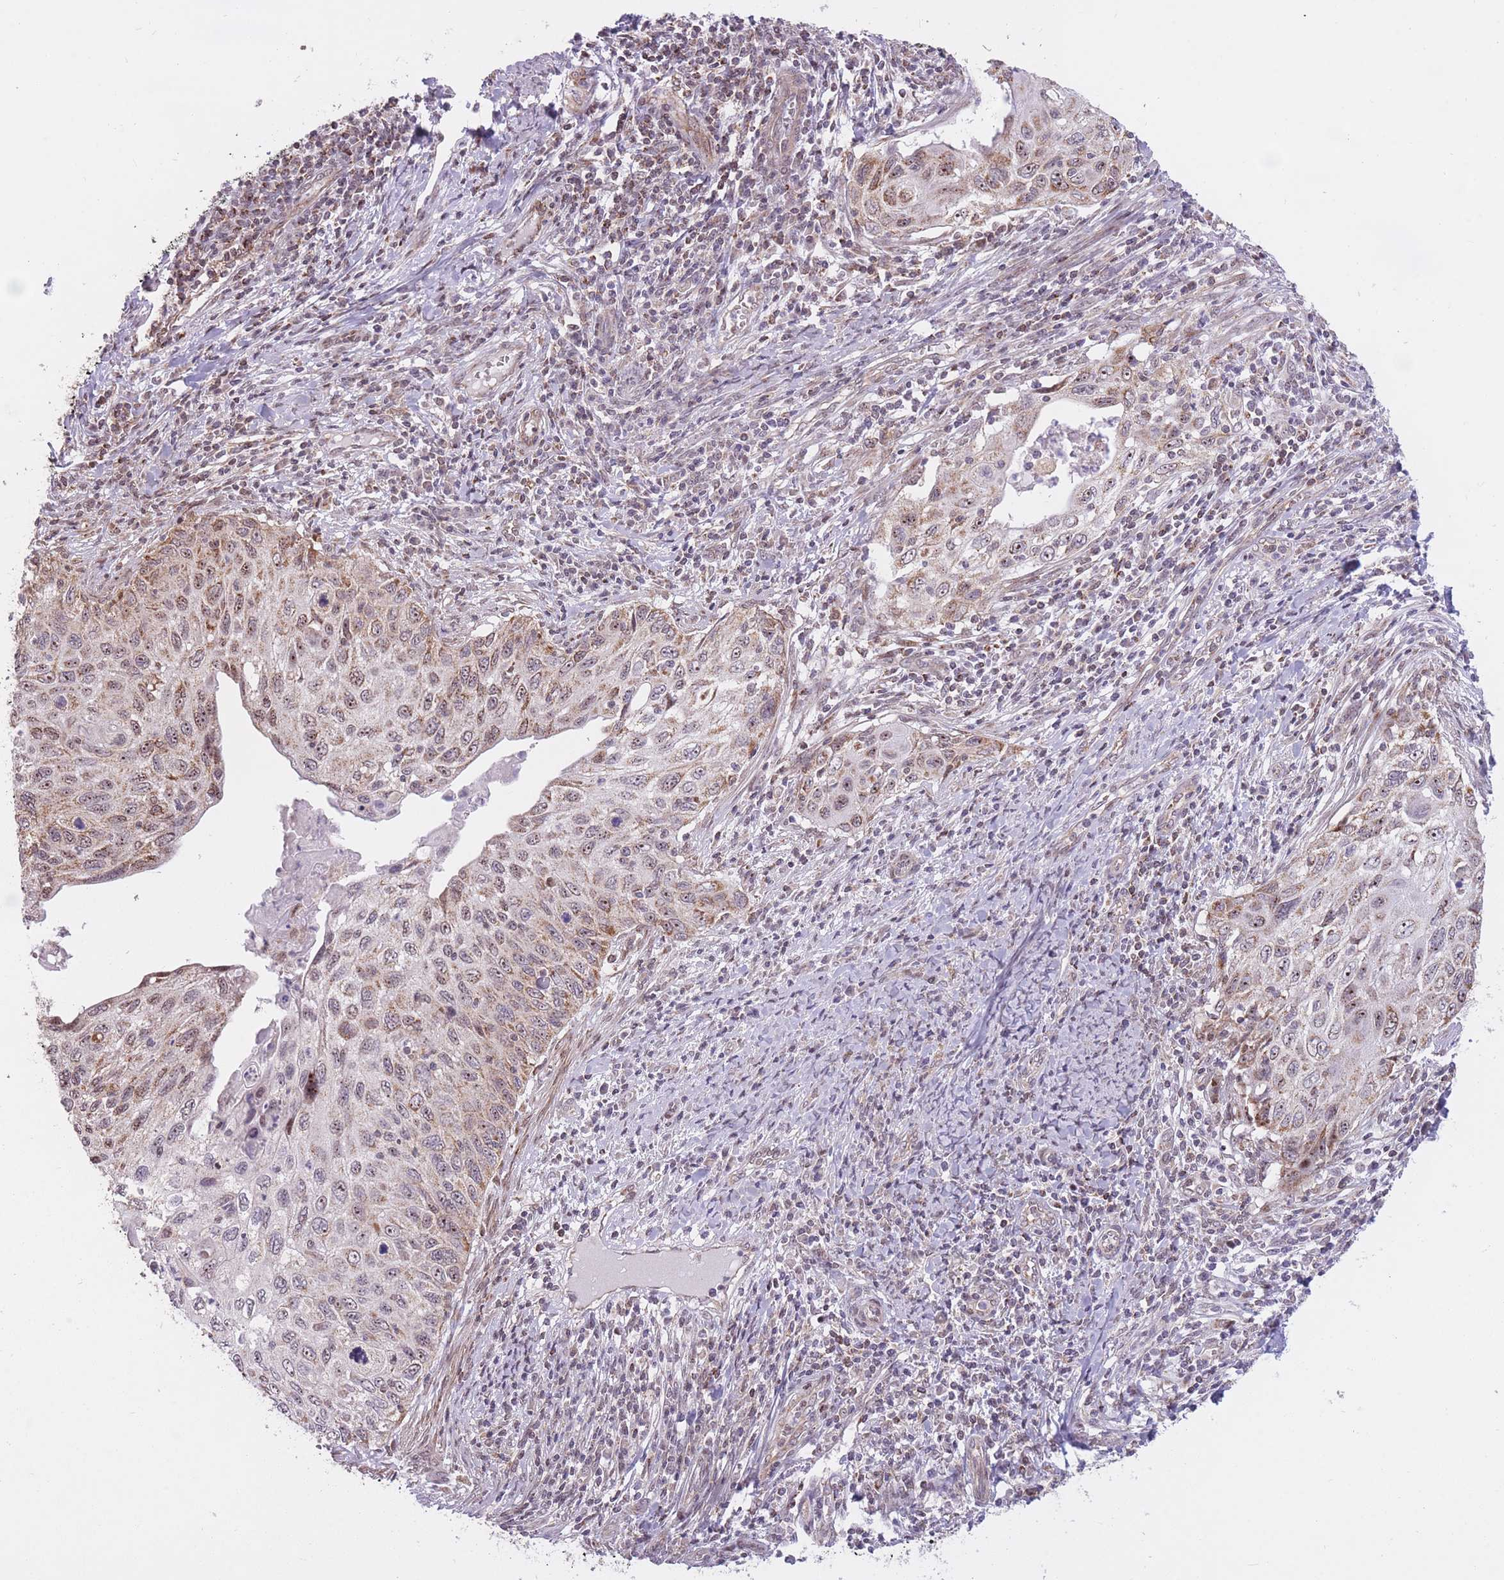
{"staining": {"intensity": "moderate", "quantity": ">75%", "location": "nuclear"}, "tissue": "cervical cancer", "cell_type": "Tumor cells", "image_type": "cancer", "snomed": [{"axis": "morphology", "description": "Squamous cell carcinoma, NOS"}, {"axis": "topography", "description": "Cervix"}], "caption": "Moderate nuclear staining is identified in approximately >75% of tumor cells in cervical cancer (squamous cell carcinoma).", "gene": "DPYSL4", "patient": {"sex": "female", "age": 70}}